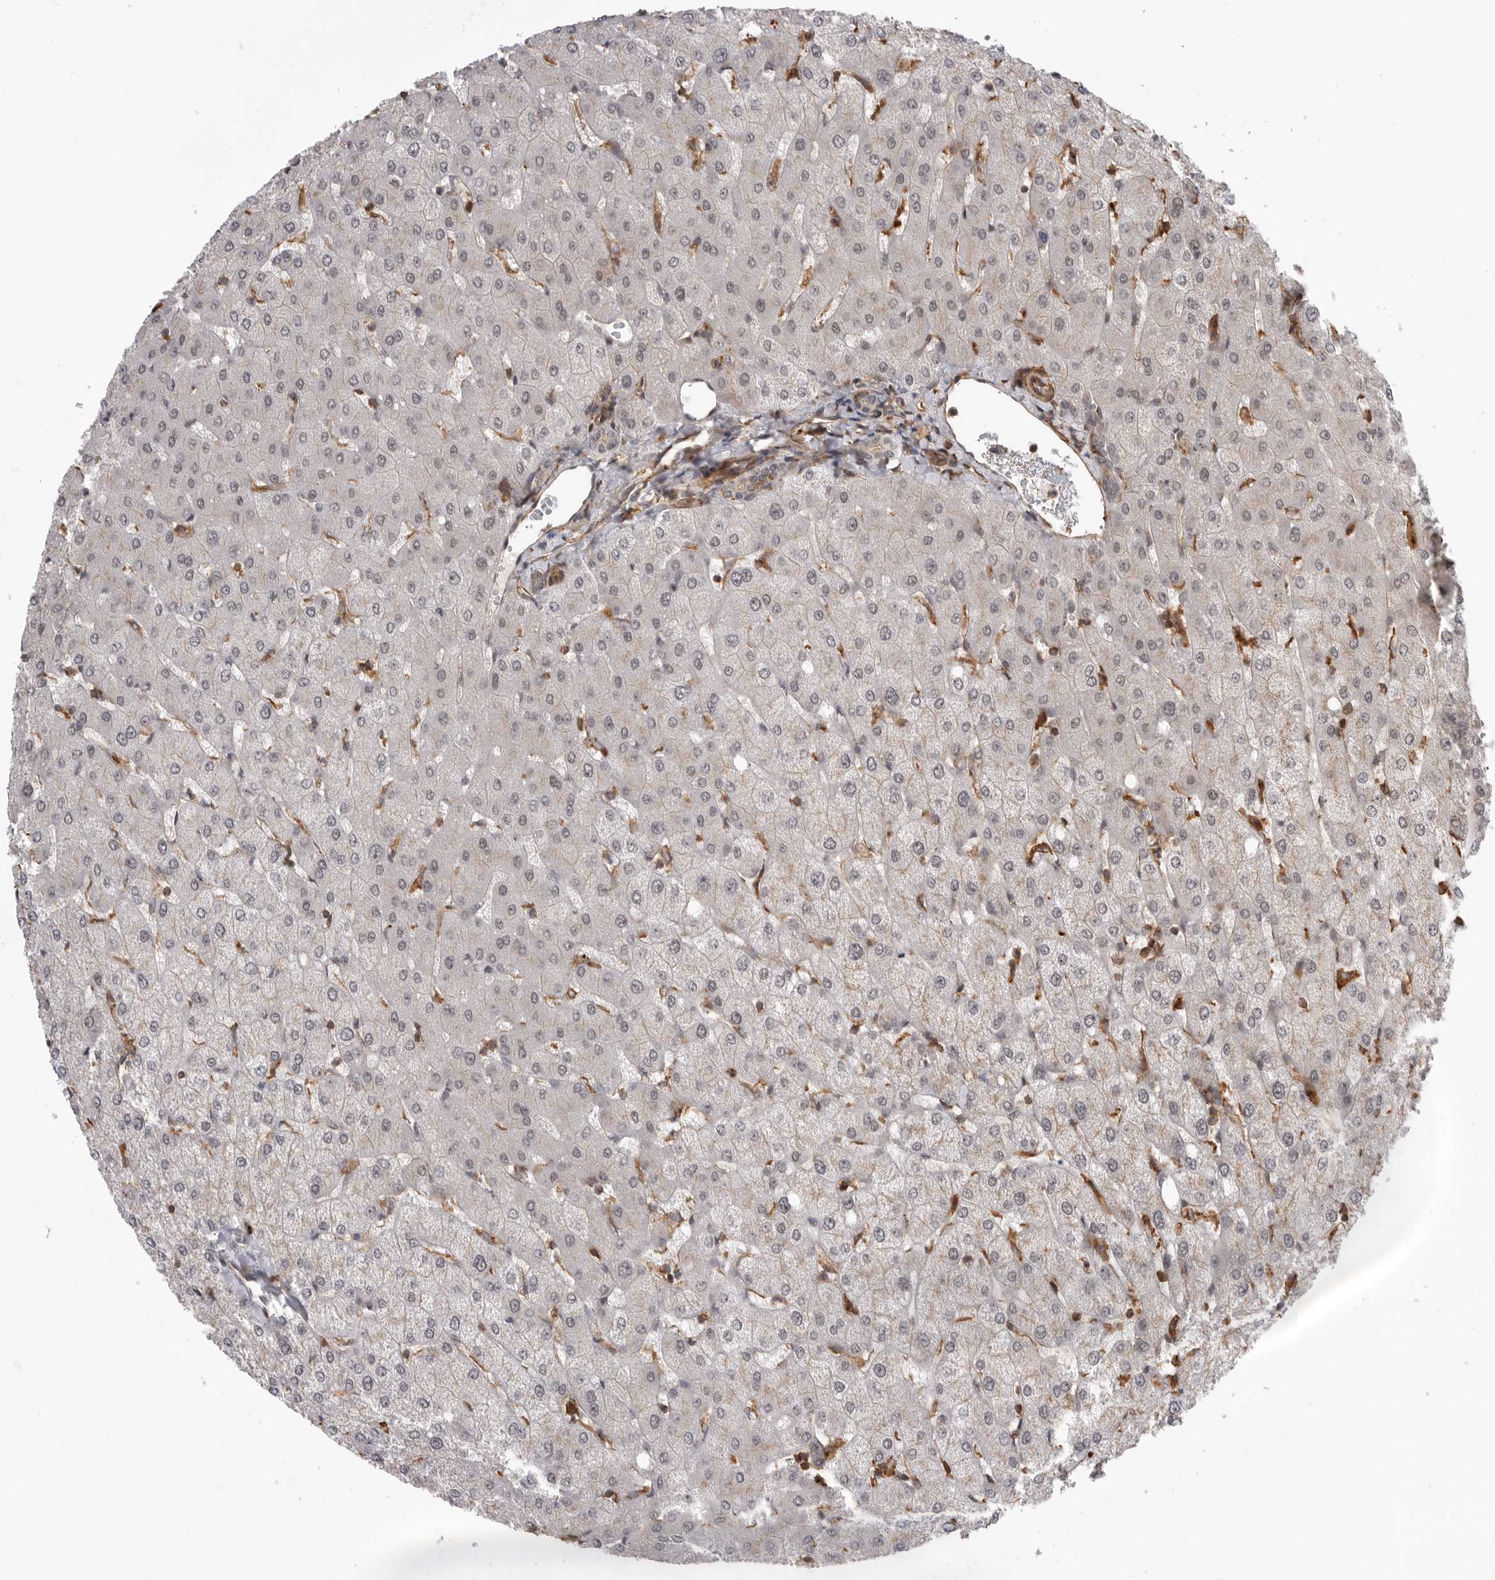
{"staining": {"intensity": "weak", "quantity": "<25%", "location": "cytoplasmic/membranous"}, "tissue": "liver", "cell_type": "Cholangiocytes", "image_type": "normal", "snomed": [{"axis": "morphology", "description": "Normal tissue, NOS"}, {"axis": "topography", "description": "Liver"}], "caption": "This is an immunohistochemistry histopathology image of benign human liver. There is no staining in cholangiocytes.", "gene": "TRIM56", "patient": {"sex": "female", "age": 54}}